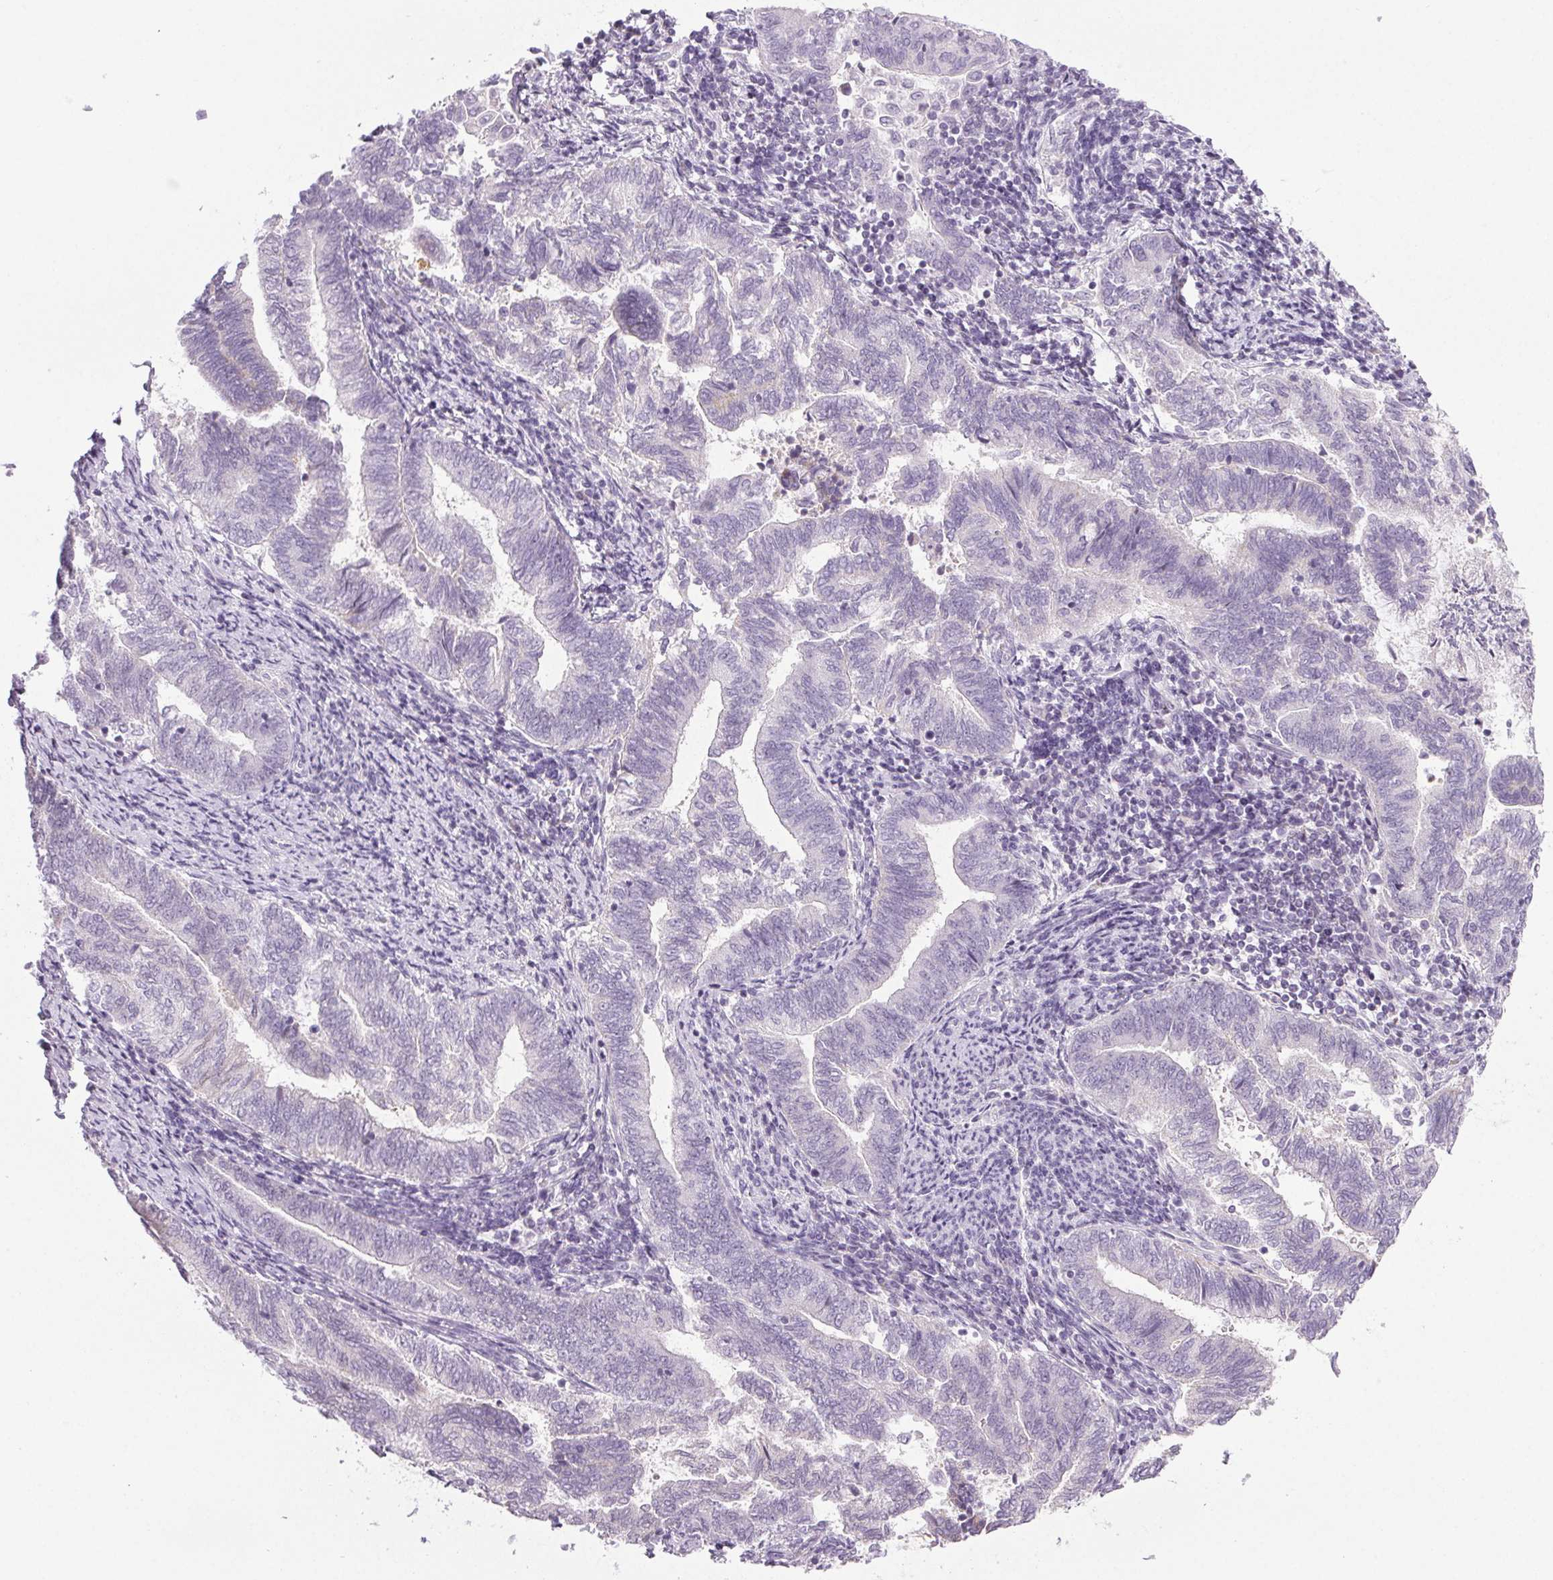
{"staining": {"intensity": "negative", "quantity": "none", "location": "none"}, "tissue": "endometrial cancer", "cell_type": "Tumor cells", "image_type": "cancer", "snomed": [{"axis": "morphology", "description": "Adenocarcinoma, NOS"}, {"axis": "topography", "description": "Endometrium"}], "caption": "Tumor cells show no significant protein expression in endometrial adenocarcinoma.", "gene": "COL7A1", "patient": {"sex": "female", "age": 65}}